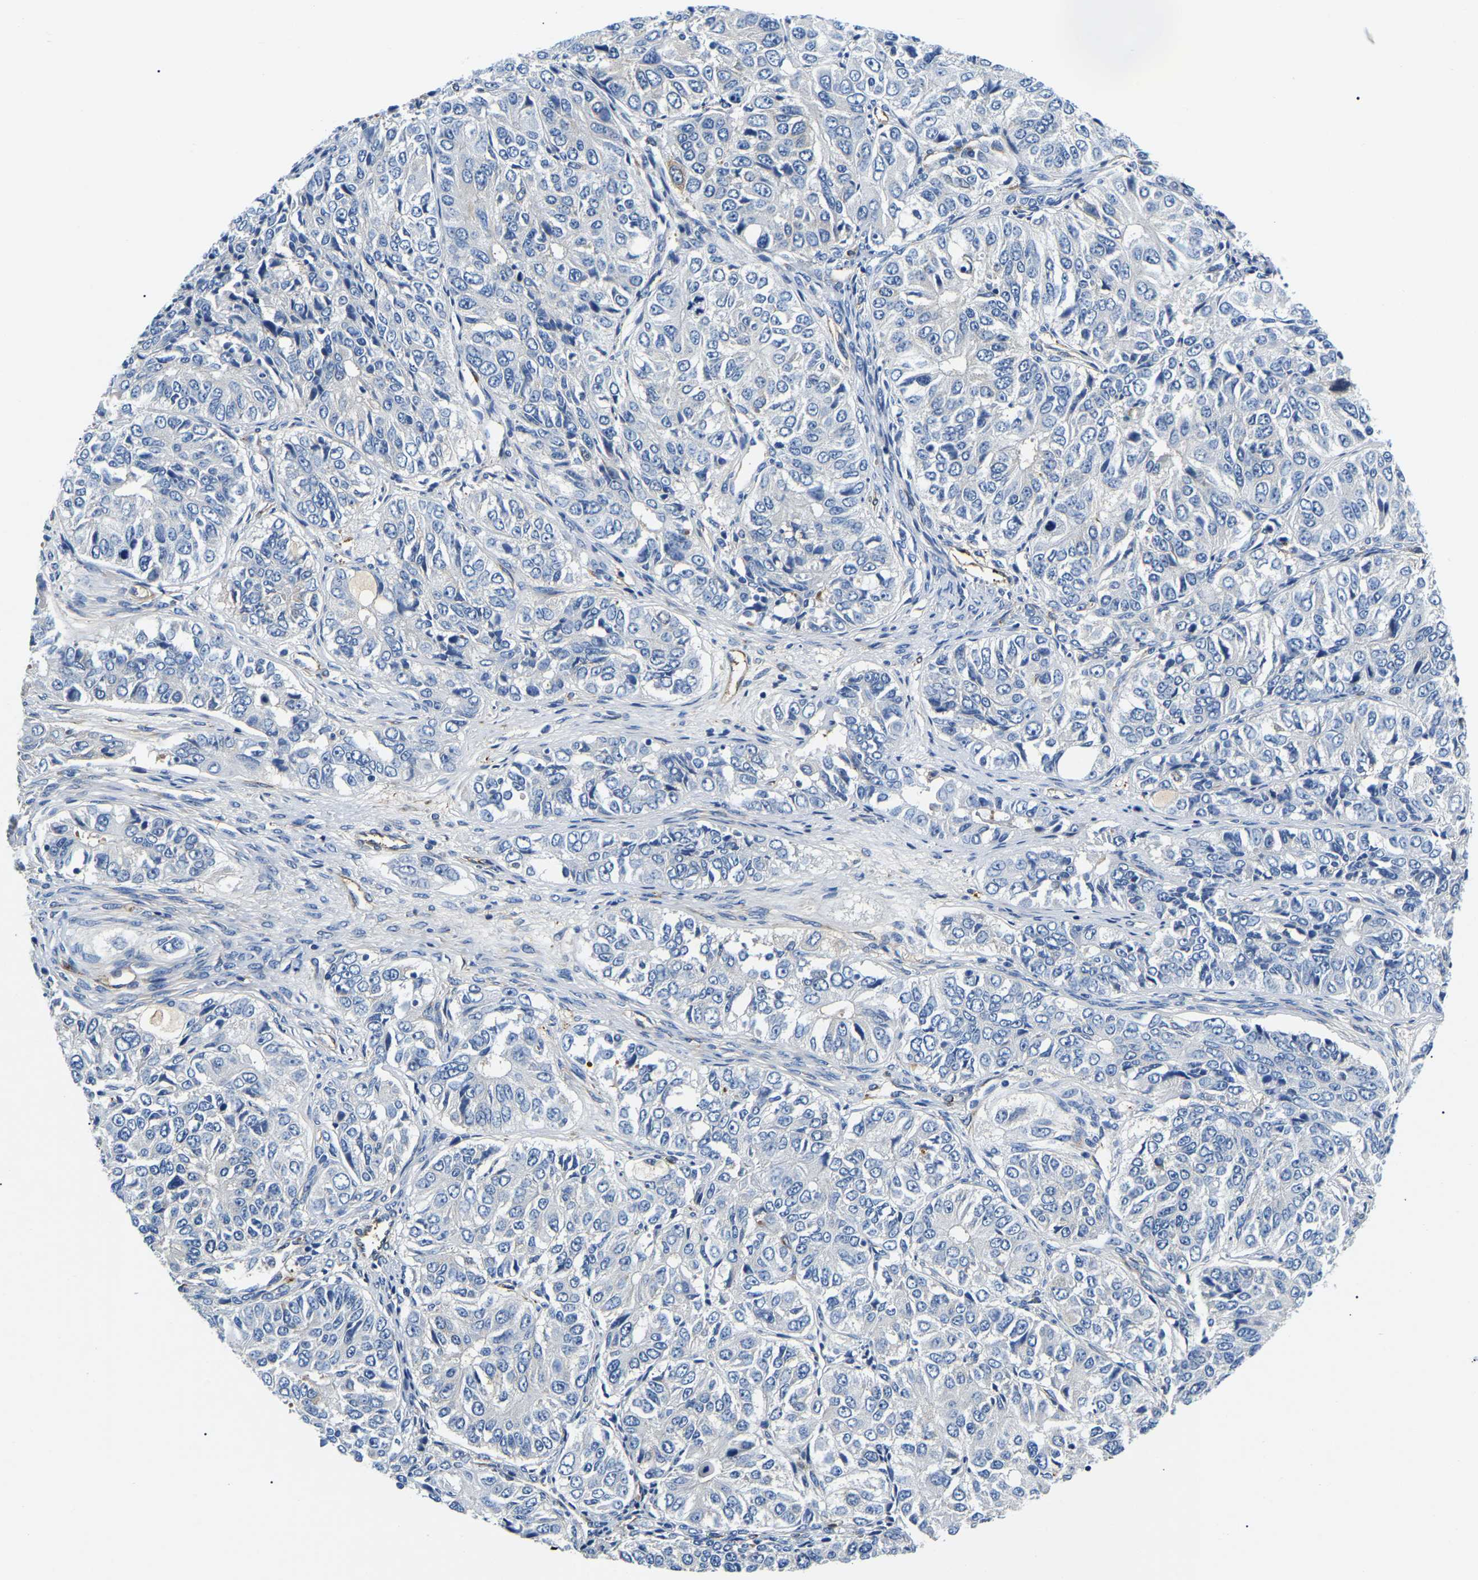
{"staining": {"intensity": "negative", "quantity": "none", "location": "none"}, "tissue": "ovarian cancer", "cell_type": "Tumor cells", "image_type": "cancer", "snomed": [{"axis": "morphology", "description": "Carcinoma, endometroid"}, {"axis": "topography", "description": "Ovary"}], "caption": "Immunohistochemistry image of human endometroid carcinoma (ovarian) stained for a protein (brown), which exhibits no positivity in tumor cells.", "gene": "DUSP8", "patient": {"sex": "female", "age": 51}}